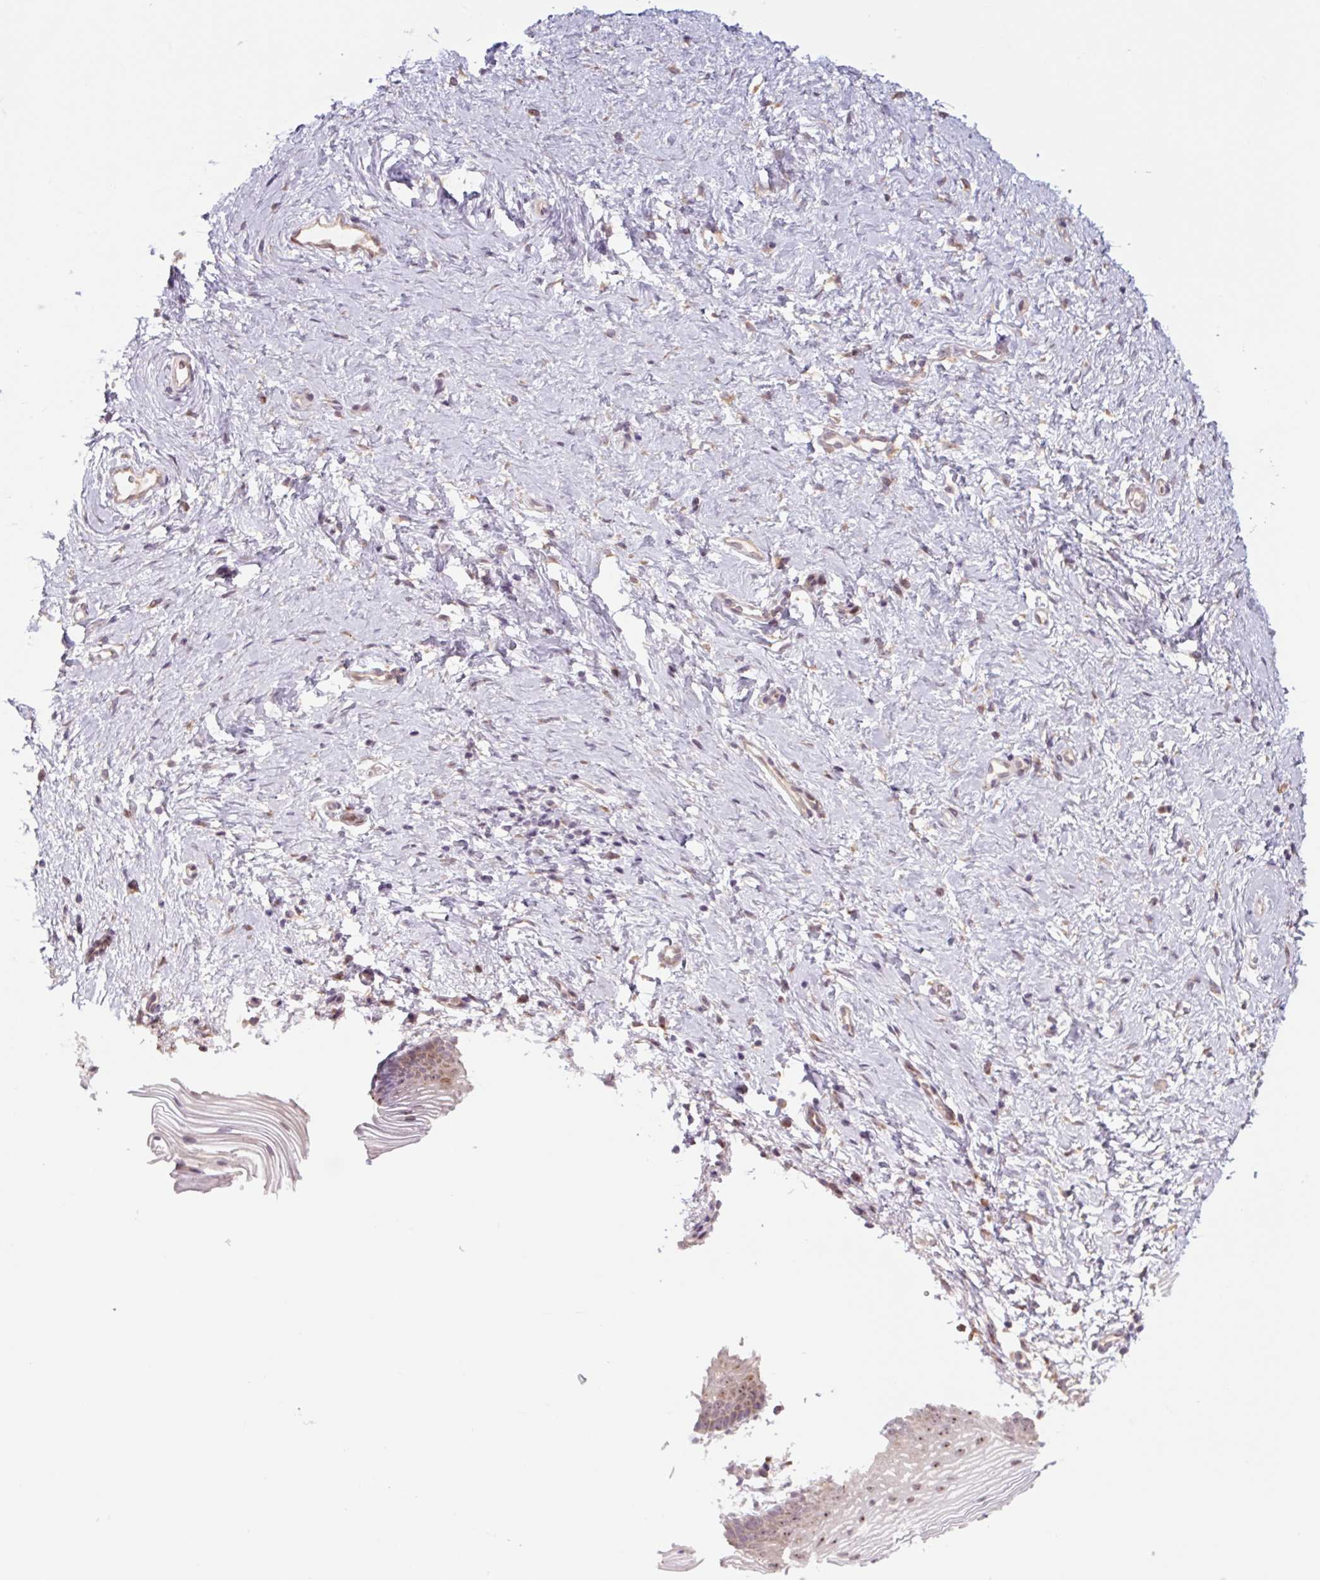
{"staining": {"intensity": "moderate", "quantity": "25%-75%", "location": "cytoplasmic/membranous,nuclear"}, "tissue": "vagina", "cell_type": "Squamous epithelial cells", "image_type": "normal", "snomed": [{"axis": "morphology", "description": "Normal tissue, NOS"}, {"axis": "topography", "description": "Vagina"}], "caption": "Approximately 25%-75% of squamous epithelial cells in normal human vagina display moderate cytoplasmic/membranous,nuclear protein positivity as visualized by brown immunohistochemical staining.", "gene": "PLA2G4A", "patient": {"sex": "female", "age": 56}}